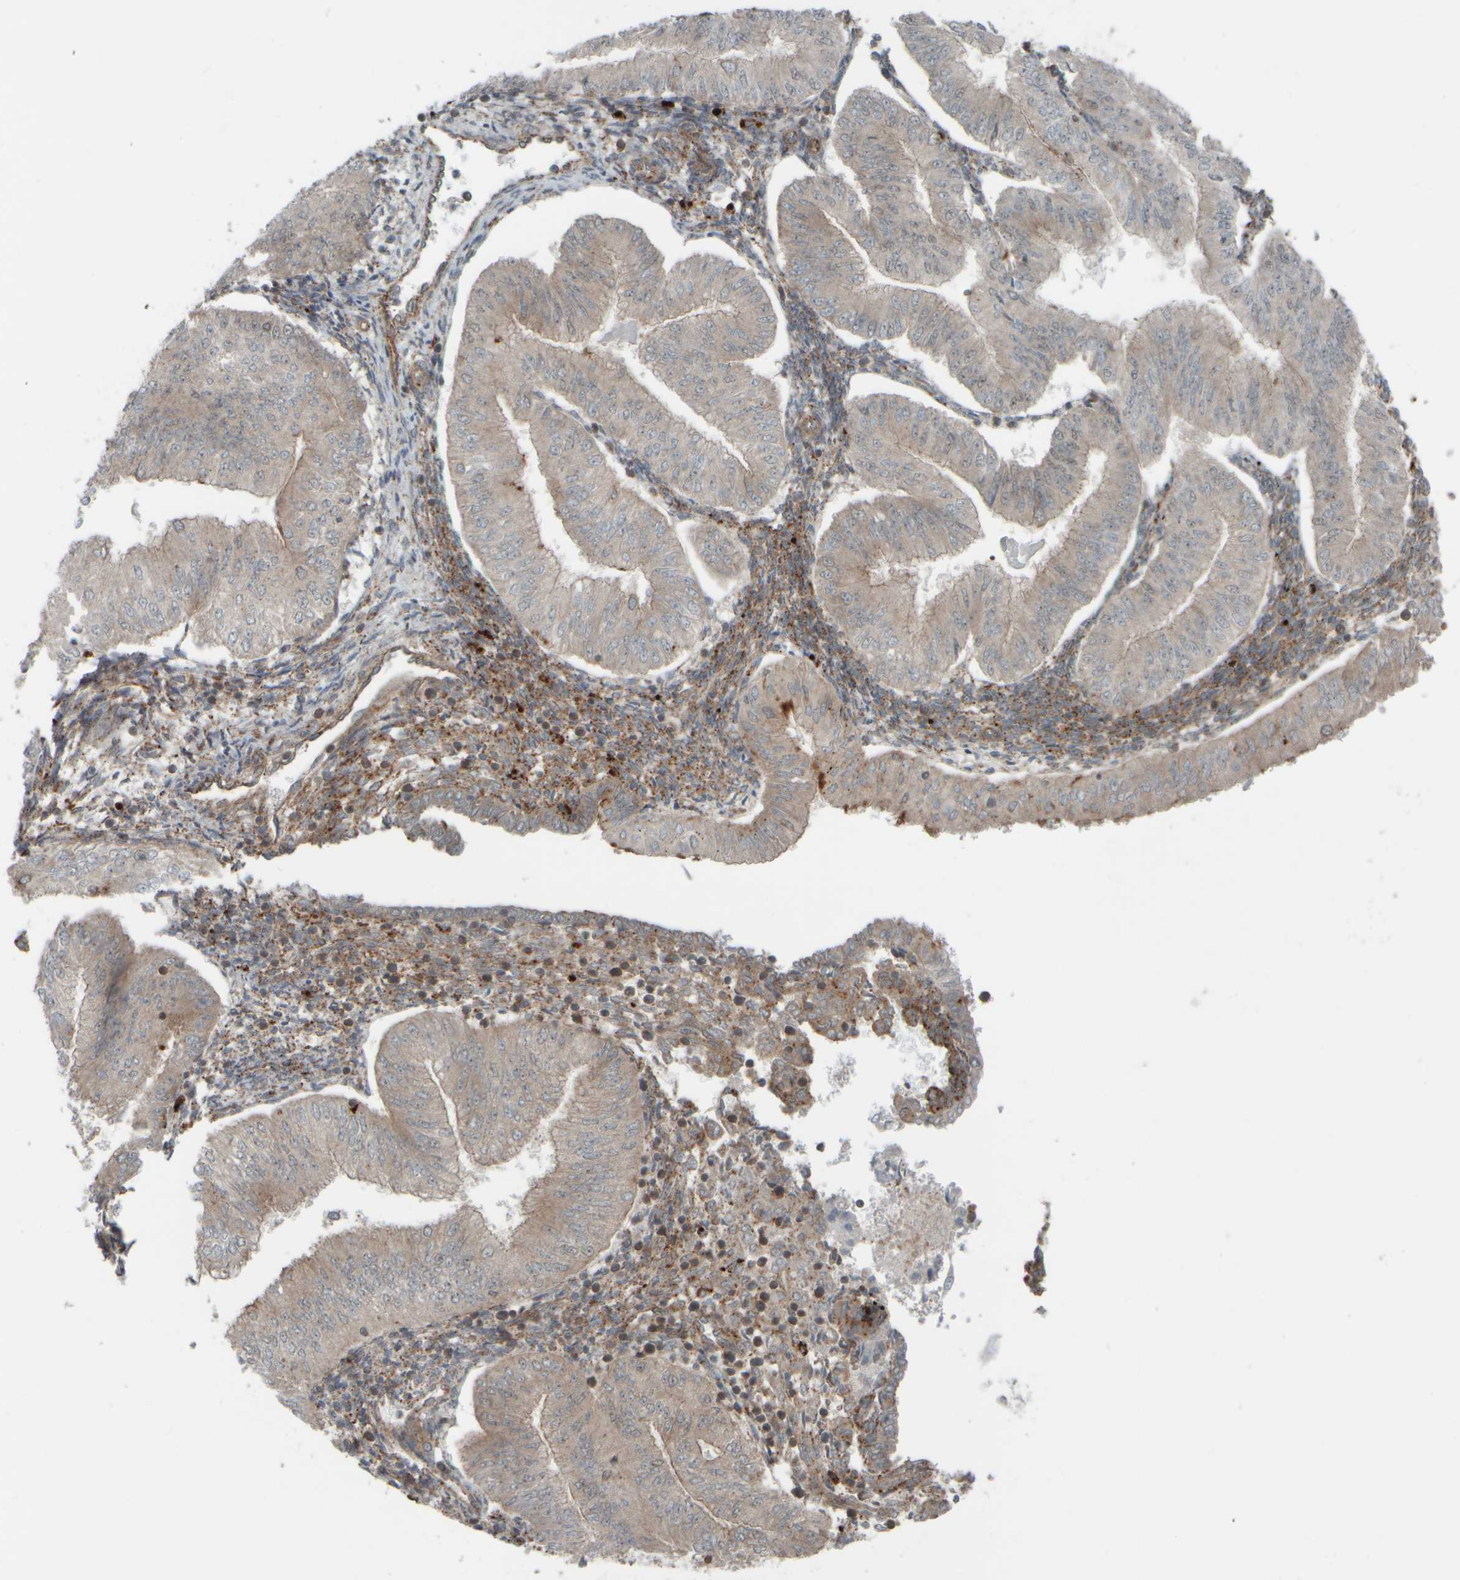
{"staining": {"intensity": "weak", "quantity": "25%-75%", "location": "cytoplasmic/membranous"}, "tissue": "endometrial cancer", "cell_type": "Tumor cells", "image_type": "cancer", "snomed": [{"axis": "morphology", "description": "Normal tissue, NOS"}, {"axis": "morphology", "description": "Adenocarcinoma, NOS"}, {"axis": "topography", "description": "Endometrium"}], "caption": "Immunohistochemistry (IHC) of human adenocarcinoma (endometrial) shows low levels of weak cytoplasmic/membranous positivity in approximately 25%-75% of tumor cells. (Brightfield microscopy of DAB IHC at high magnification).", "gene": "GIGYF1", "patient": {"sex": "female", "age": 53}}